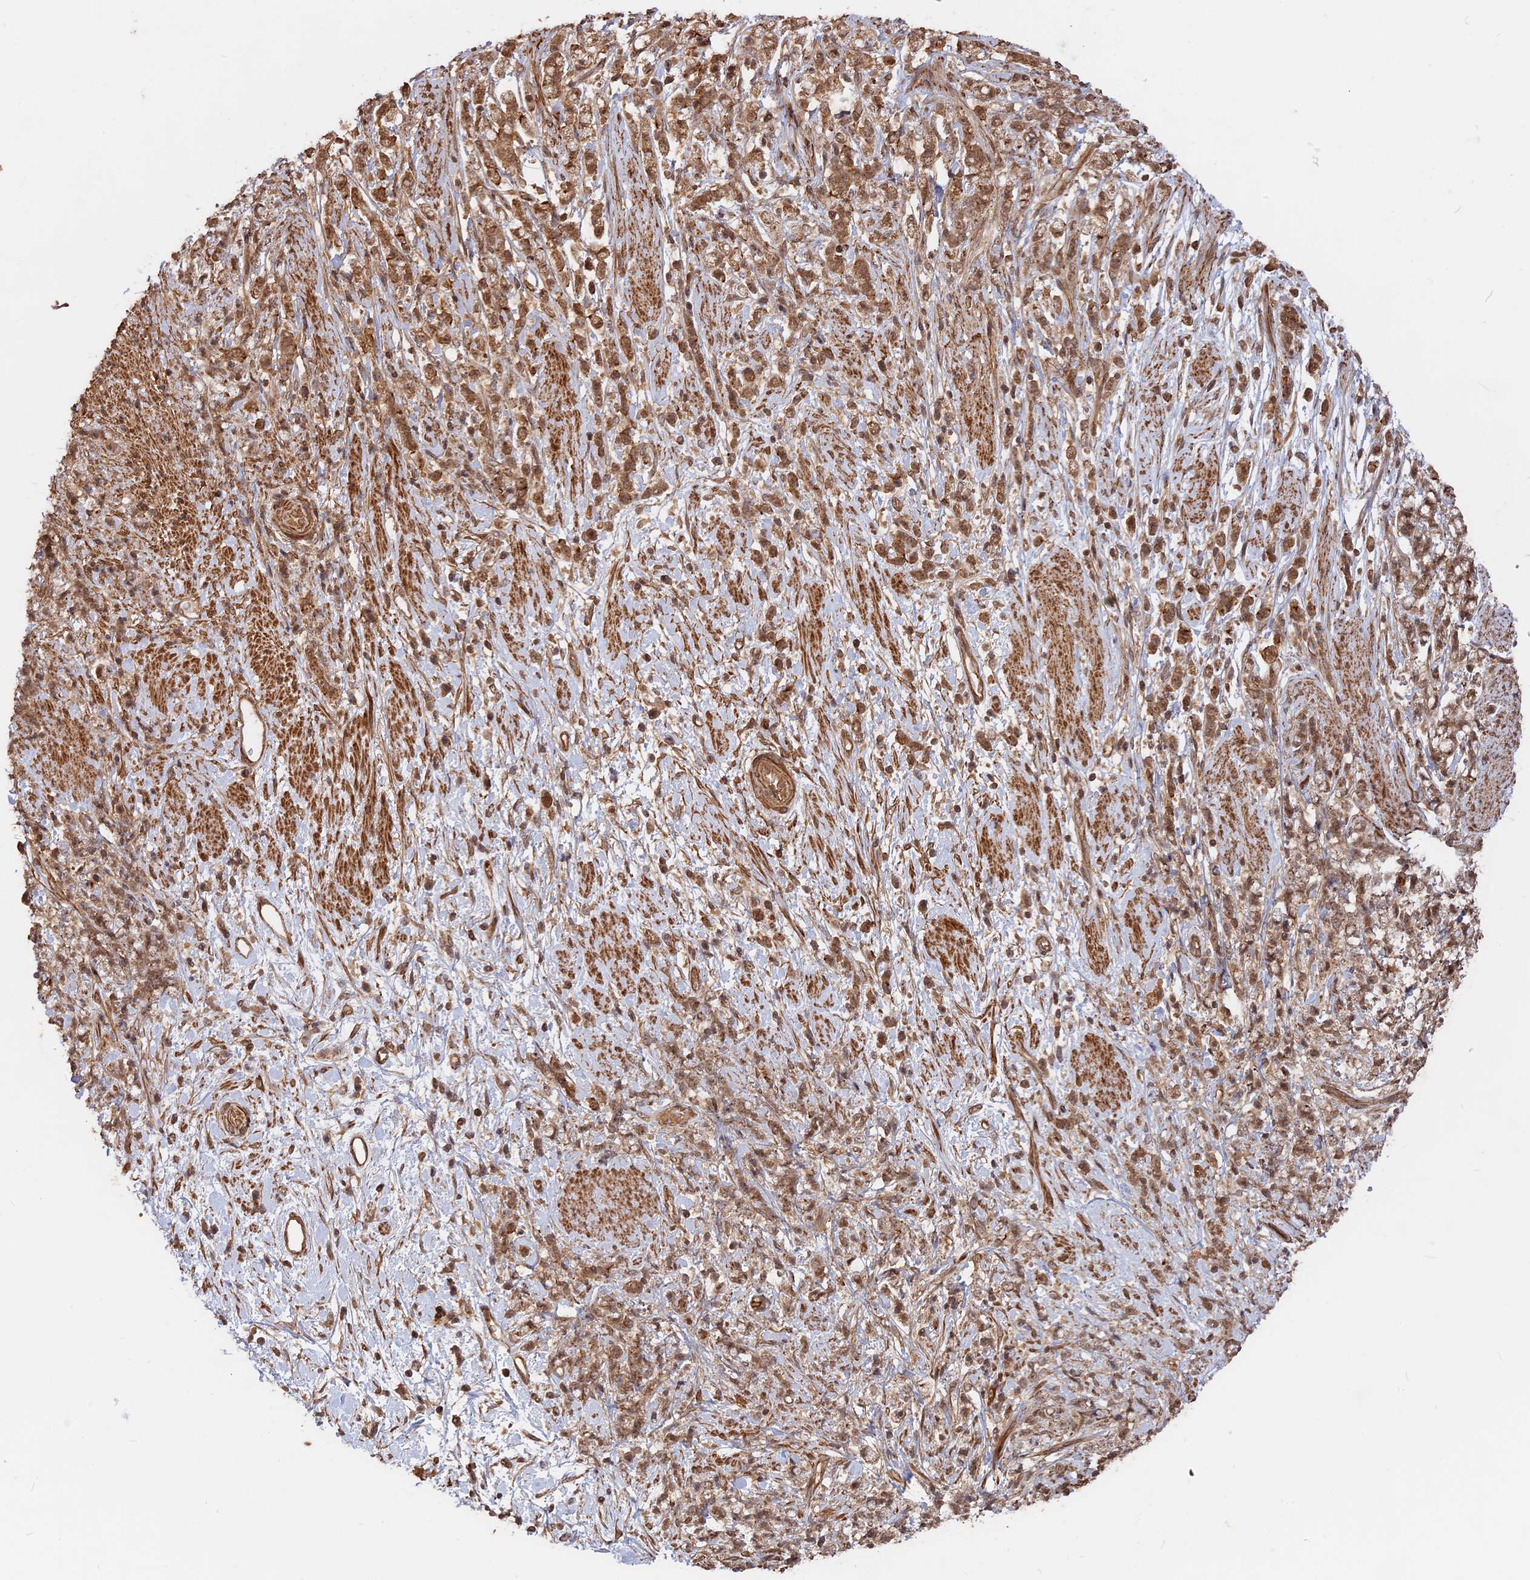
{"staining": {"intensity": "moderate", "quantity": ">75%", "location": "cytoplasmic/membranous,nuclear"}, "tissue": "stomach cancer", "cell_type": "Tumor cells", "image_type": "cancer", "snomed": [{"axis": "morphology", "description": "Adenocarcinoma, NOS"}, {"axis": "topography", "description": "Stomach"}], "caption": "A high-resolution micrograph shows IHC staining of adenocarcinoma (stomach), which reveals moderate cytoplasmic/membranous and nuclear positivity in about >75% of tumor cells.", "gene": "CCDC174", "patient": {"sex": "female", "age": 60}}